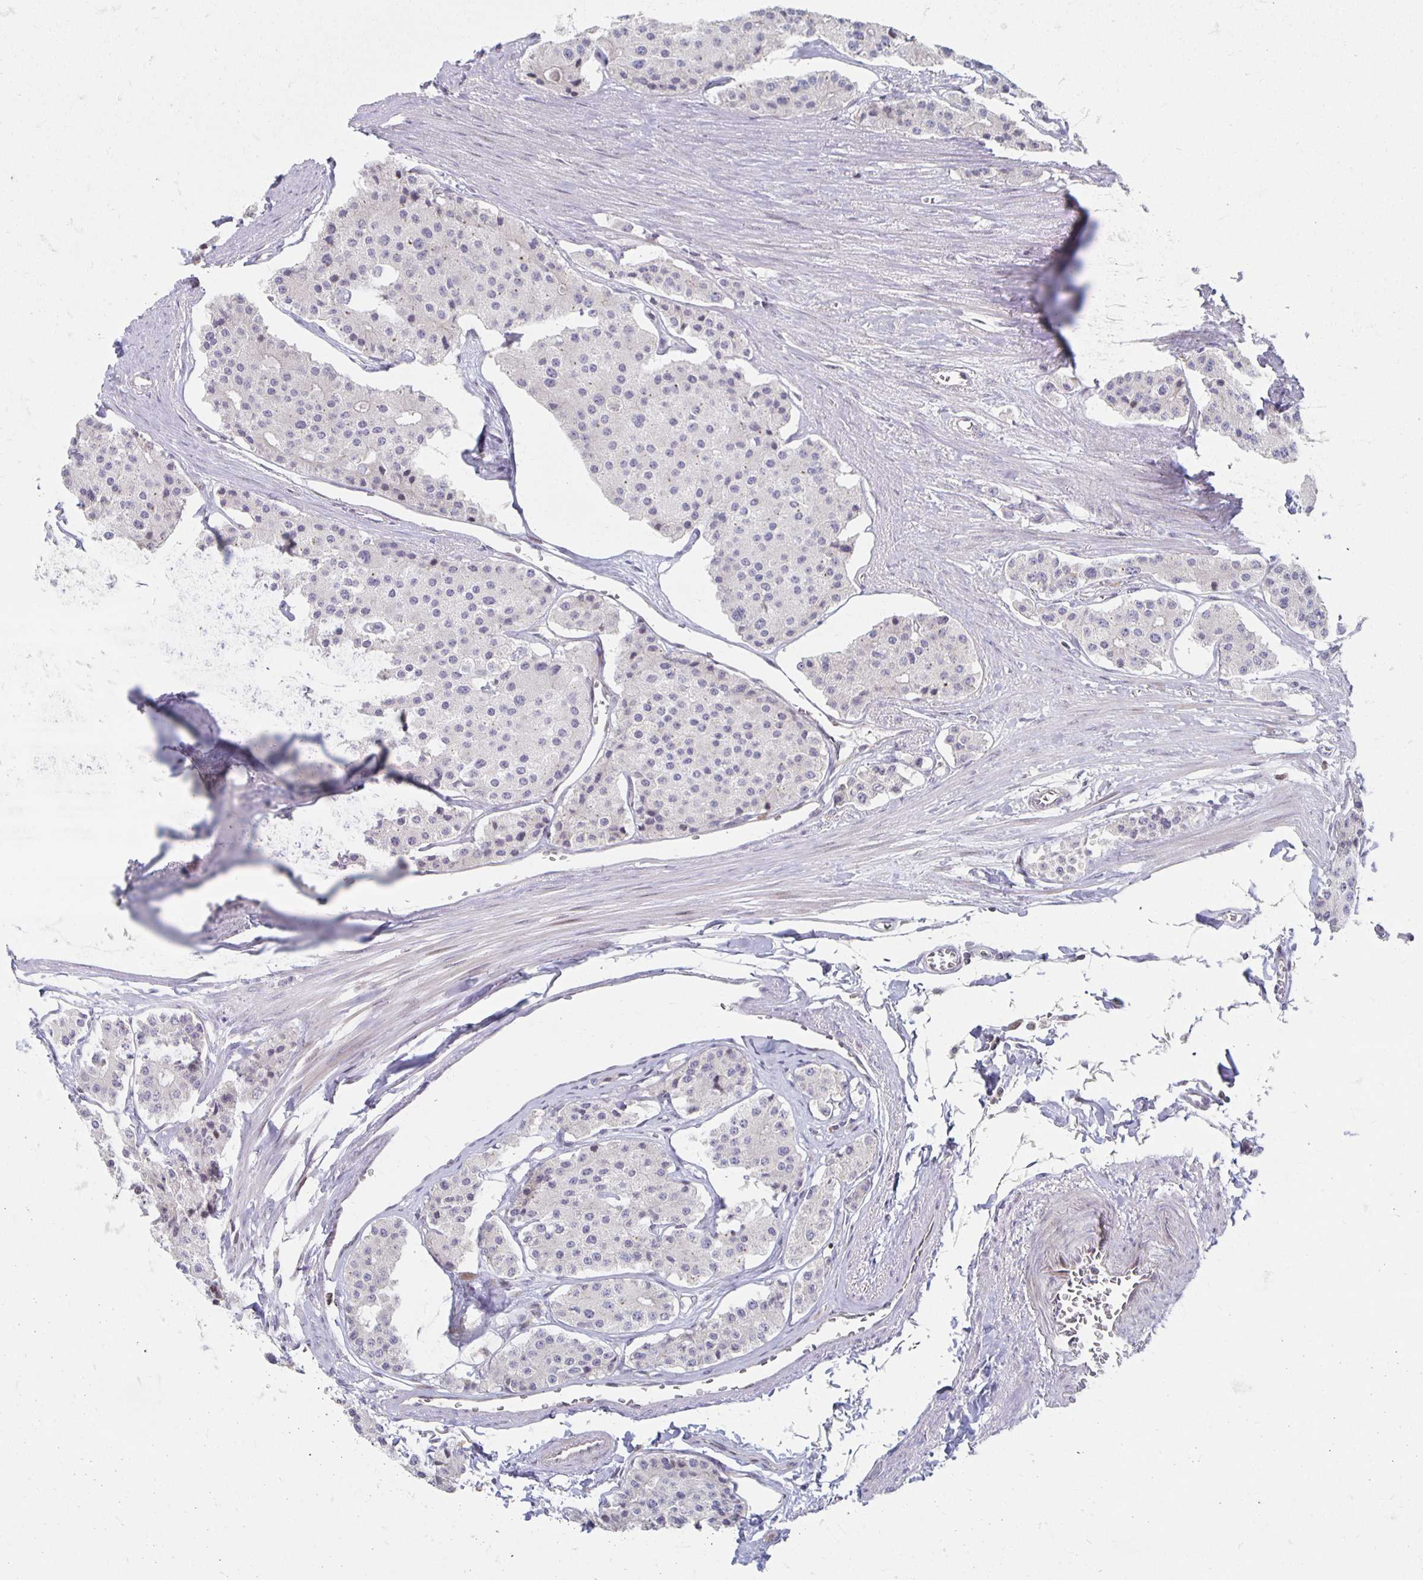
{"staining": {"intensity": "negative", "quantity": "none", "location": "none"}, "tissue": "carcinoid", "cell_type": "Tumor cells", "image_type": "cancer", "snomed": [{"axis": "morphology", "description": "Carcinoid, malignant, NOS"}, {"axis": "topography", "description": "Small intestine"}], "caption": "Immunohistochemistry (IHC) histopathology image of neoplastic tissue: carcinoid stained with DAB (3,3'-diaminobenzidine) displays no significant protein positivity in tumor cells.", "gene": "HCFC1R1", "patient": {"sex": "female", "age": 65}}